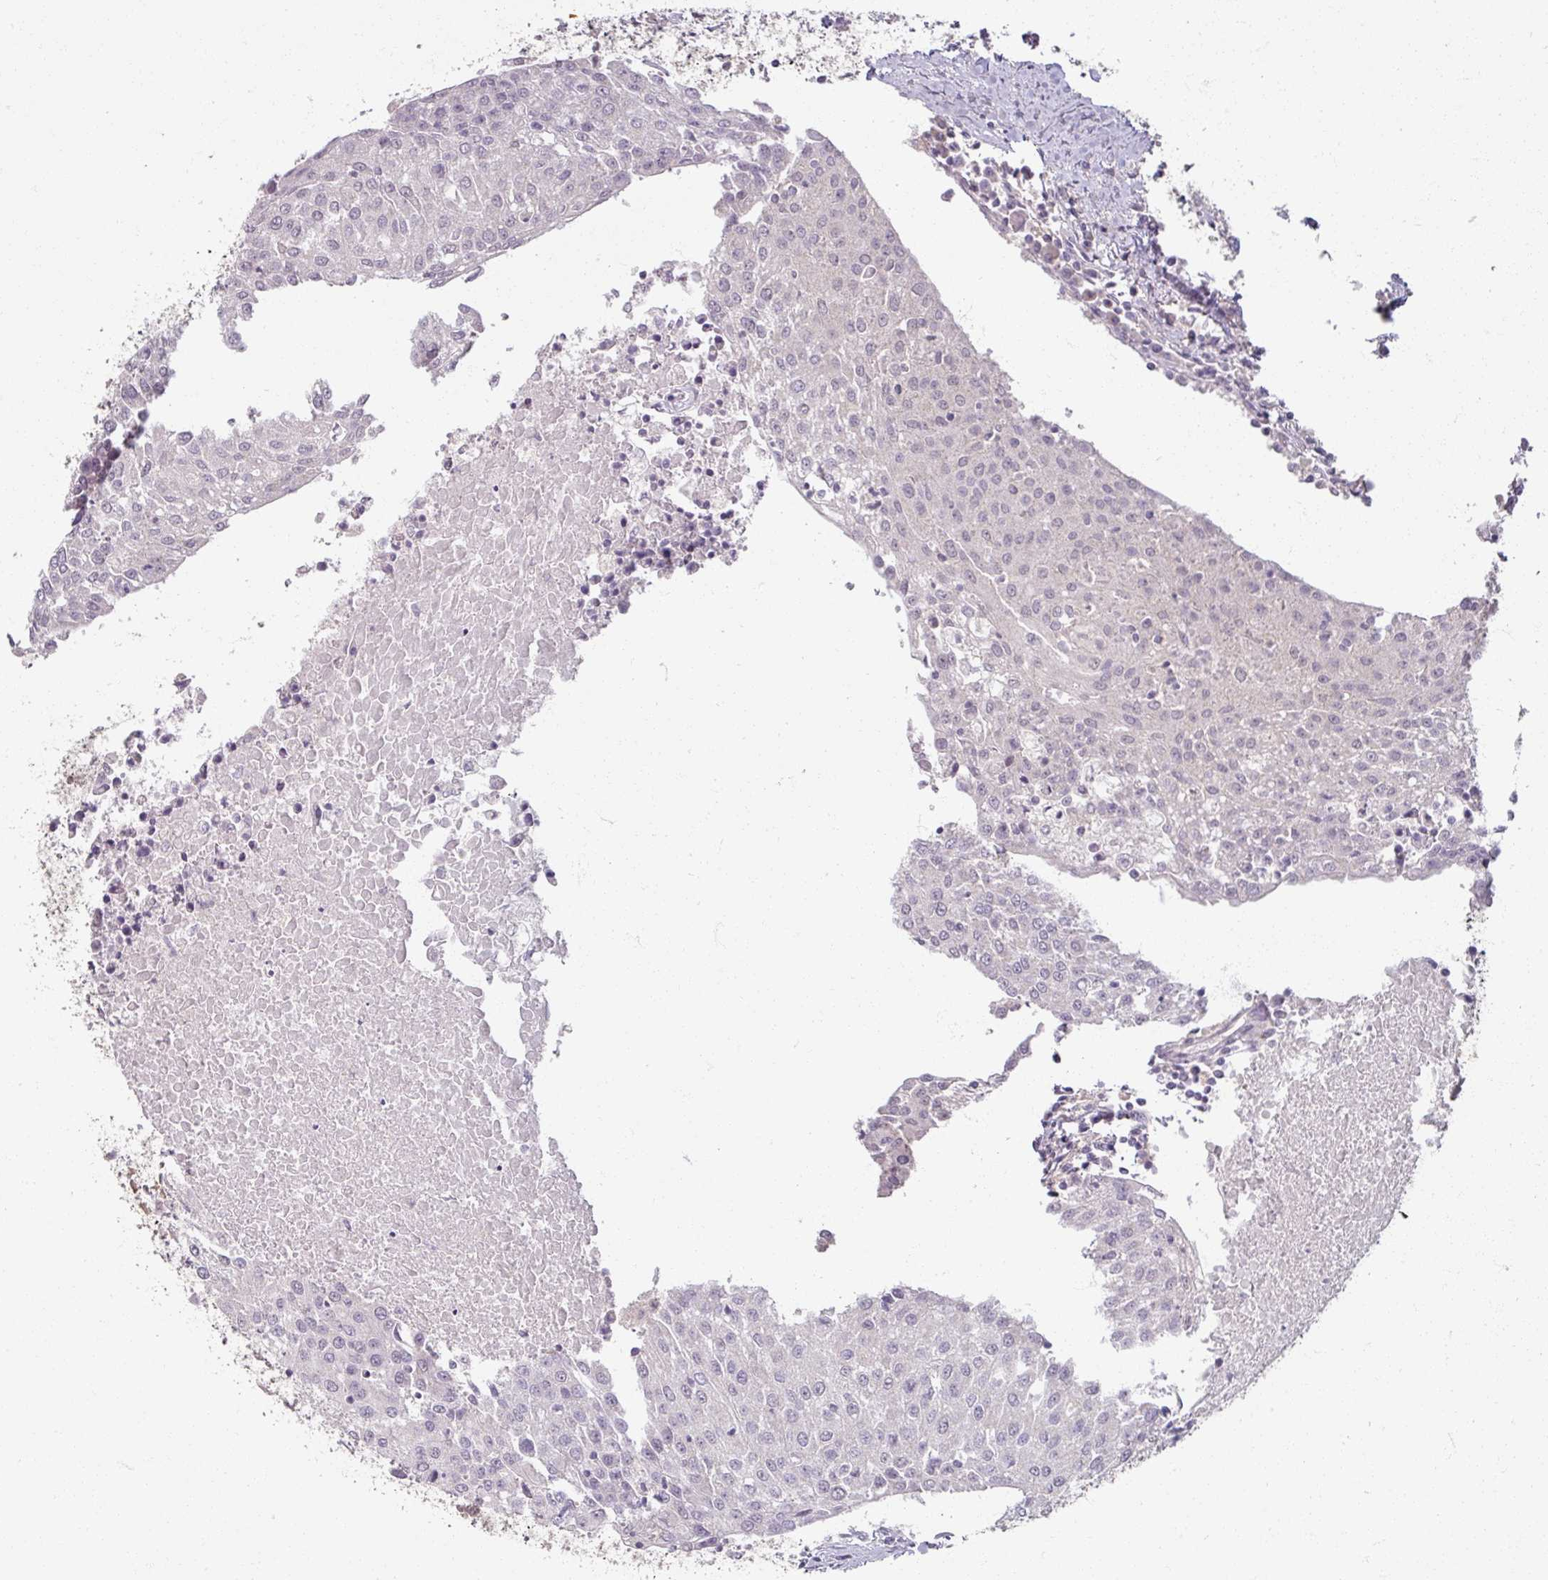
{"staining": {"intensity": "negative", "quantity": "none", "location": "none"}, "tissue": "urothelial cancer", "cell_type": "Tumor cells", "image_type": "cancer", "snomed": [{"axis": "morphology", "description": "Urothelial carcinoma, High grade"}, {"axis": "topography", "description": "Urinary bladder"}], "caption": "There is no significant staining in tumor cells of urothelial carcinoma (high-grade).", "gene": "SOX11", "patient": {"sex": "female", "age": 85}}